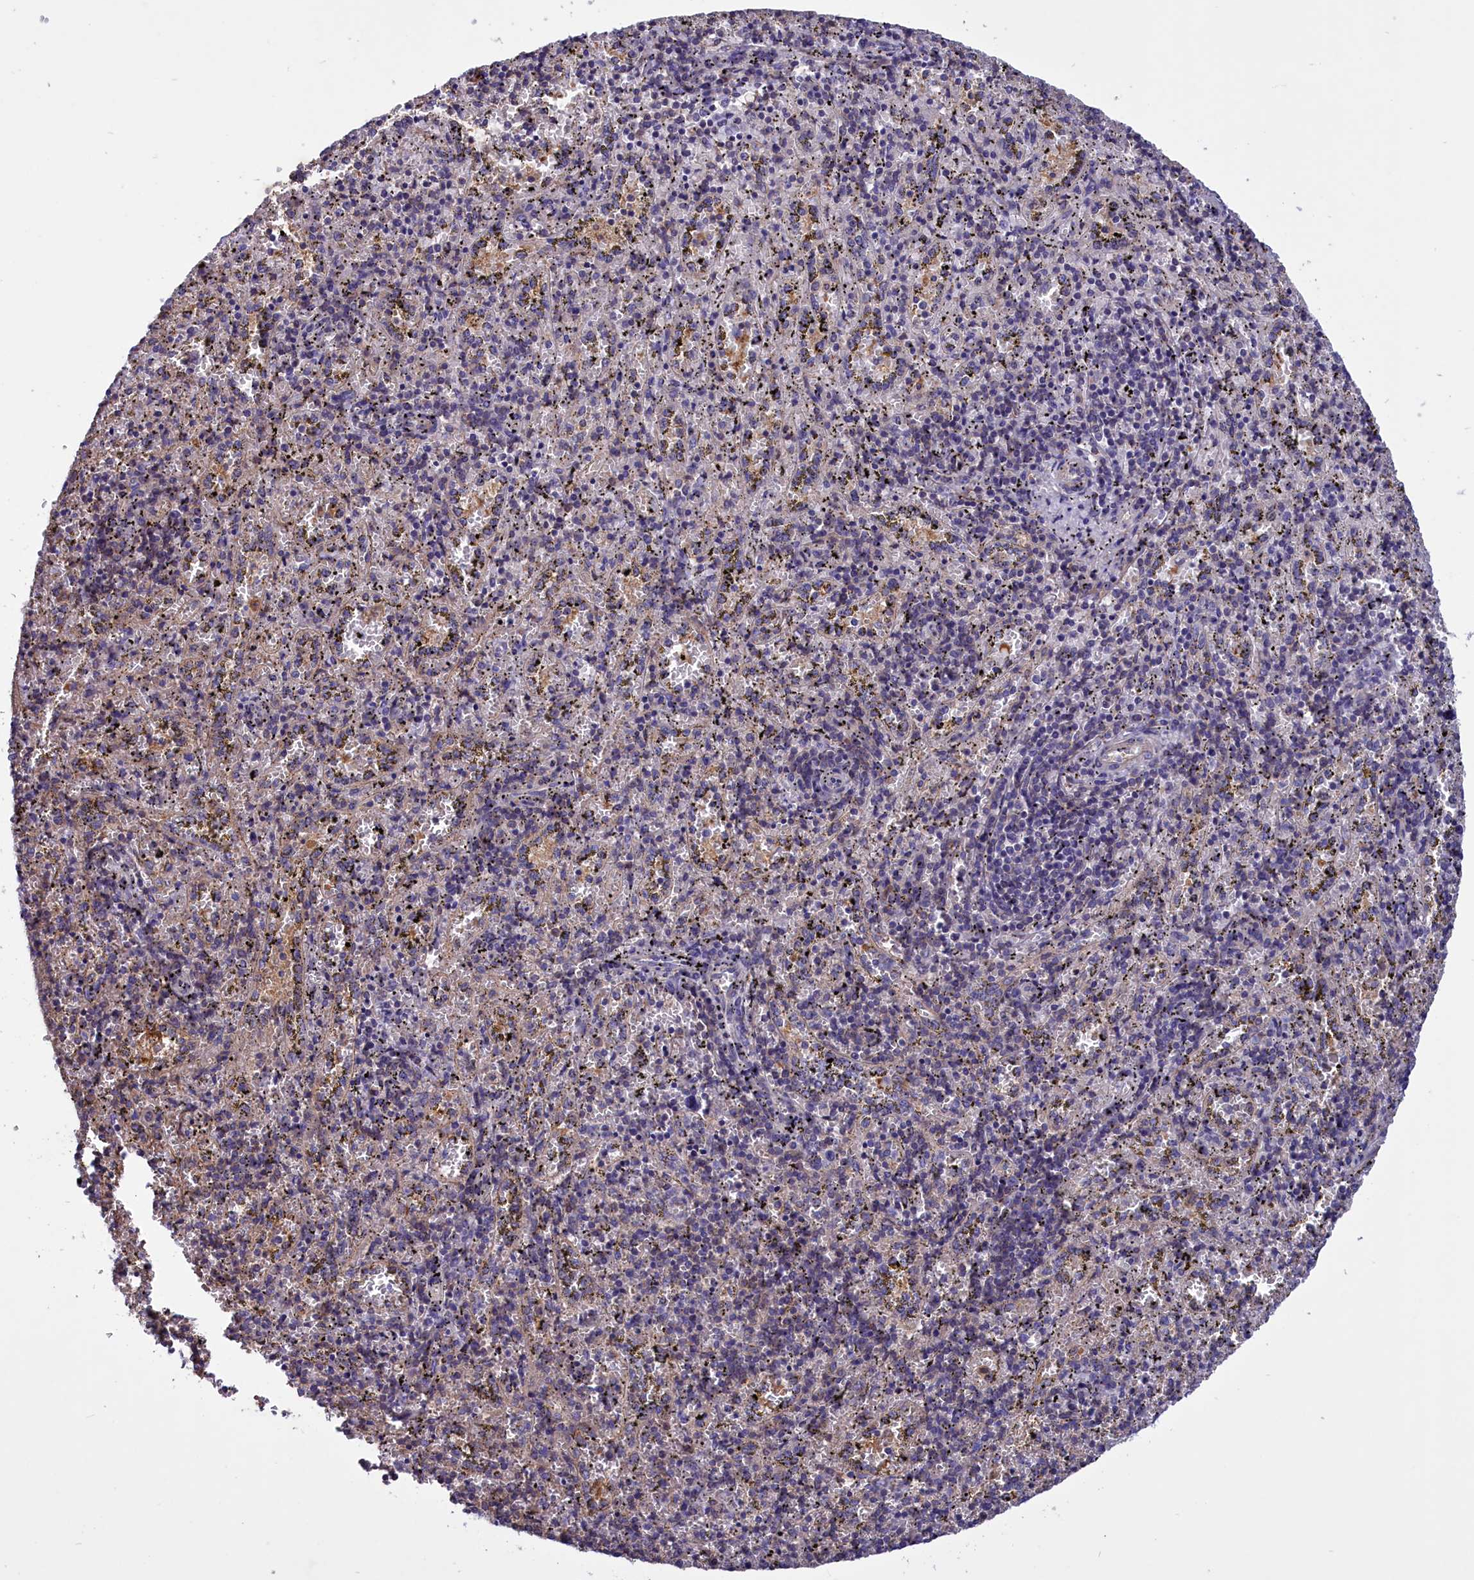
{"staining": {"intensity": "negative", "quantity": "none", "location": "none"}, "tissue": "spleen", "cell_type": "Cells in red pulp", "image_type": "normal", "snomed": [{"axis": "morphology", "description": "Normal tissue, NOS"}, {"axis": "topography", "description": "Spleen"}], "caption": "DAB (3,3'-diaminobenzidine) immunohistochemical staining of benign human spleen shows no significant positivity in cells in red pulp.", "gene": "AMDHD2", "patient": {"sex": "male", "age": 11}}